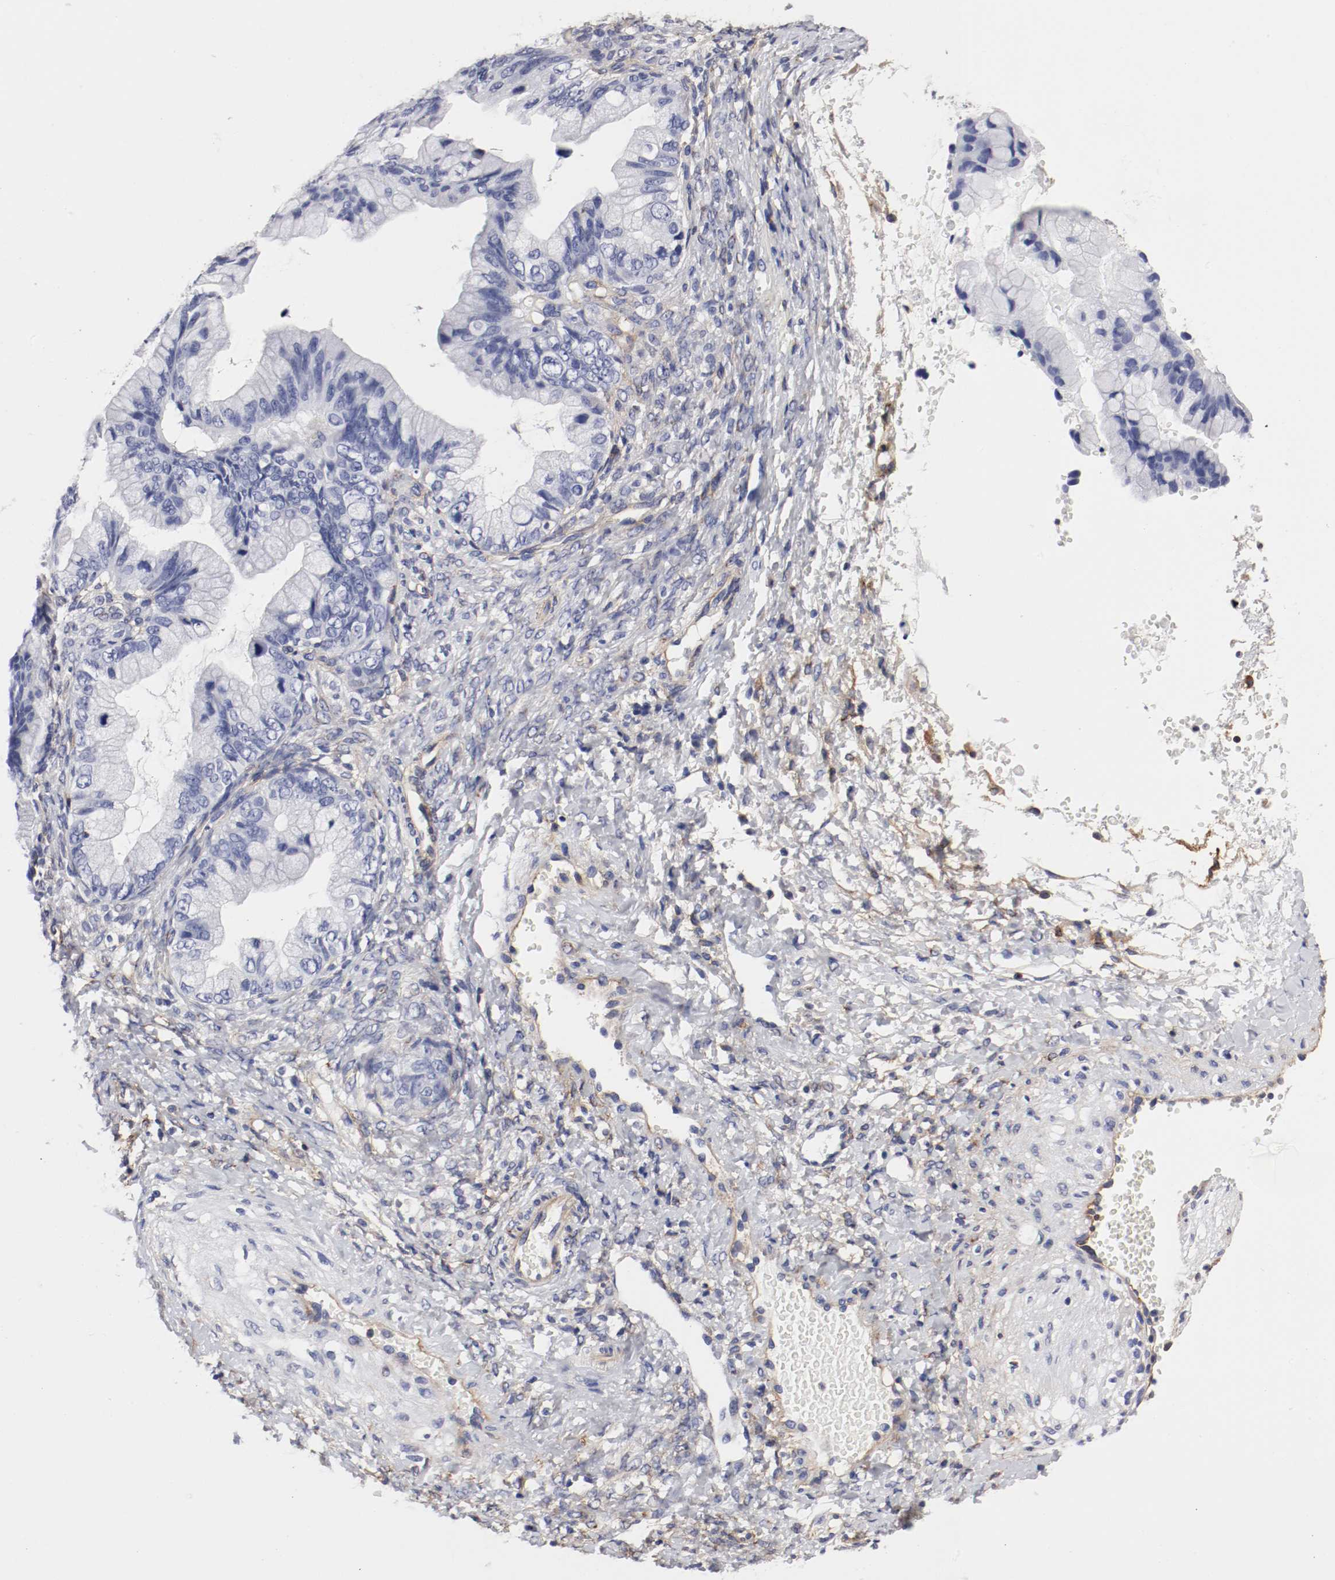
{"staining": {"intensity": "negative", "quantity": "none", "location": "none"}, "tissue": "ovarian cancer", "cell_type": "Tumor cells", "image_type": "cancer", "snomed": [{"axis": "morphology", "description": "Cystadenocarcinoma, mucinous, NOS"}, {"axis": "topography", "description": "Ovary"}], "caption": "There is no significant staining in tumor cells of ovarian mucinous cystadenocarcinoma.", "gene": "IFITM1", "patient": {"sex": "female", "age": 36}}